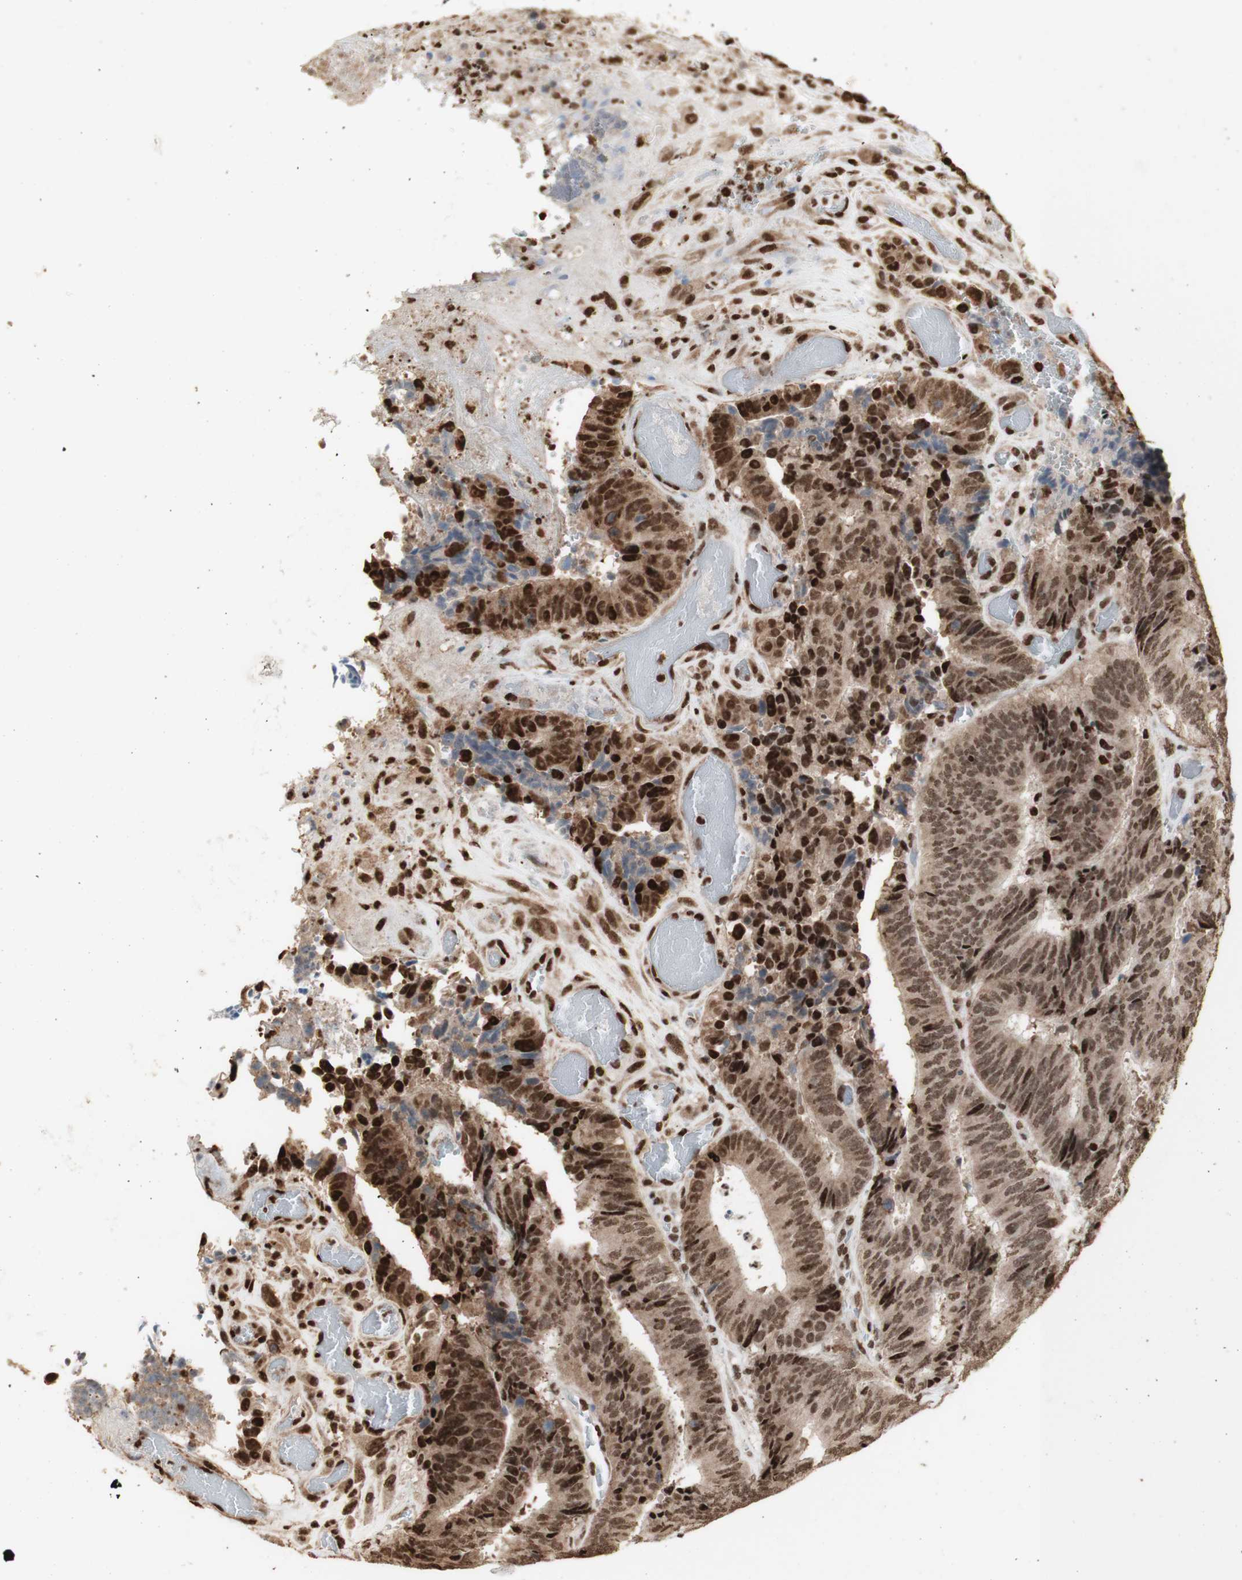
{"staining": {"intensity": "moderate", "quantity": ">75%", "location": "cytoplasmic/membranous,nuclear"}, "tissue": "colorectal cancer", "cell_type": "Tumor cells", "image_type": "cancer", "snomed": [{"axis": "morphology", "description": "Adenocarcinoma, NOS"}, {"axis": "topography", "description": "Rectum"}], "caption": "The micrograph exhibits staining of colorectal cancer, revealing moderate cytoplasmic/membranous and nuclear protein positivity (brown color) within tumor cells. The staining was performed using DAB (3,3'-diaminobenzidine), with brown indicating positive protein expression. Nuclei are stained blue with hematoxylin.", "gene": "HNRNPA2B1", "patient": {"sex": "male", "age": 72}}